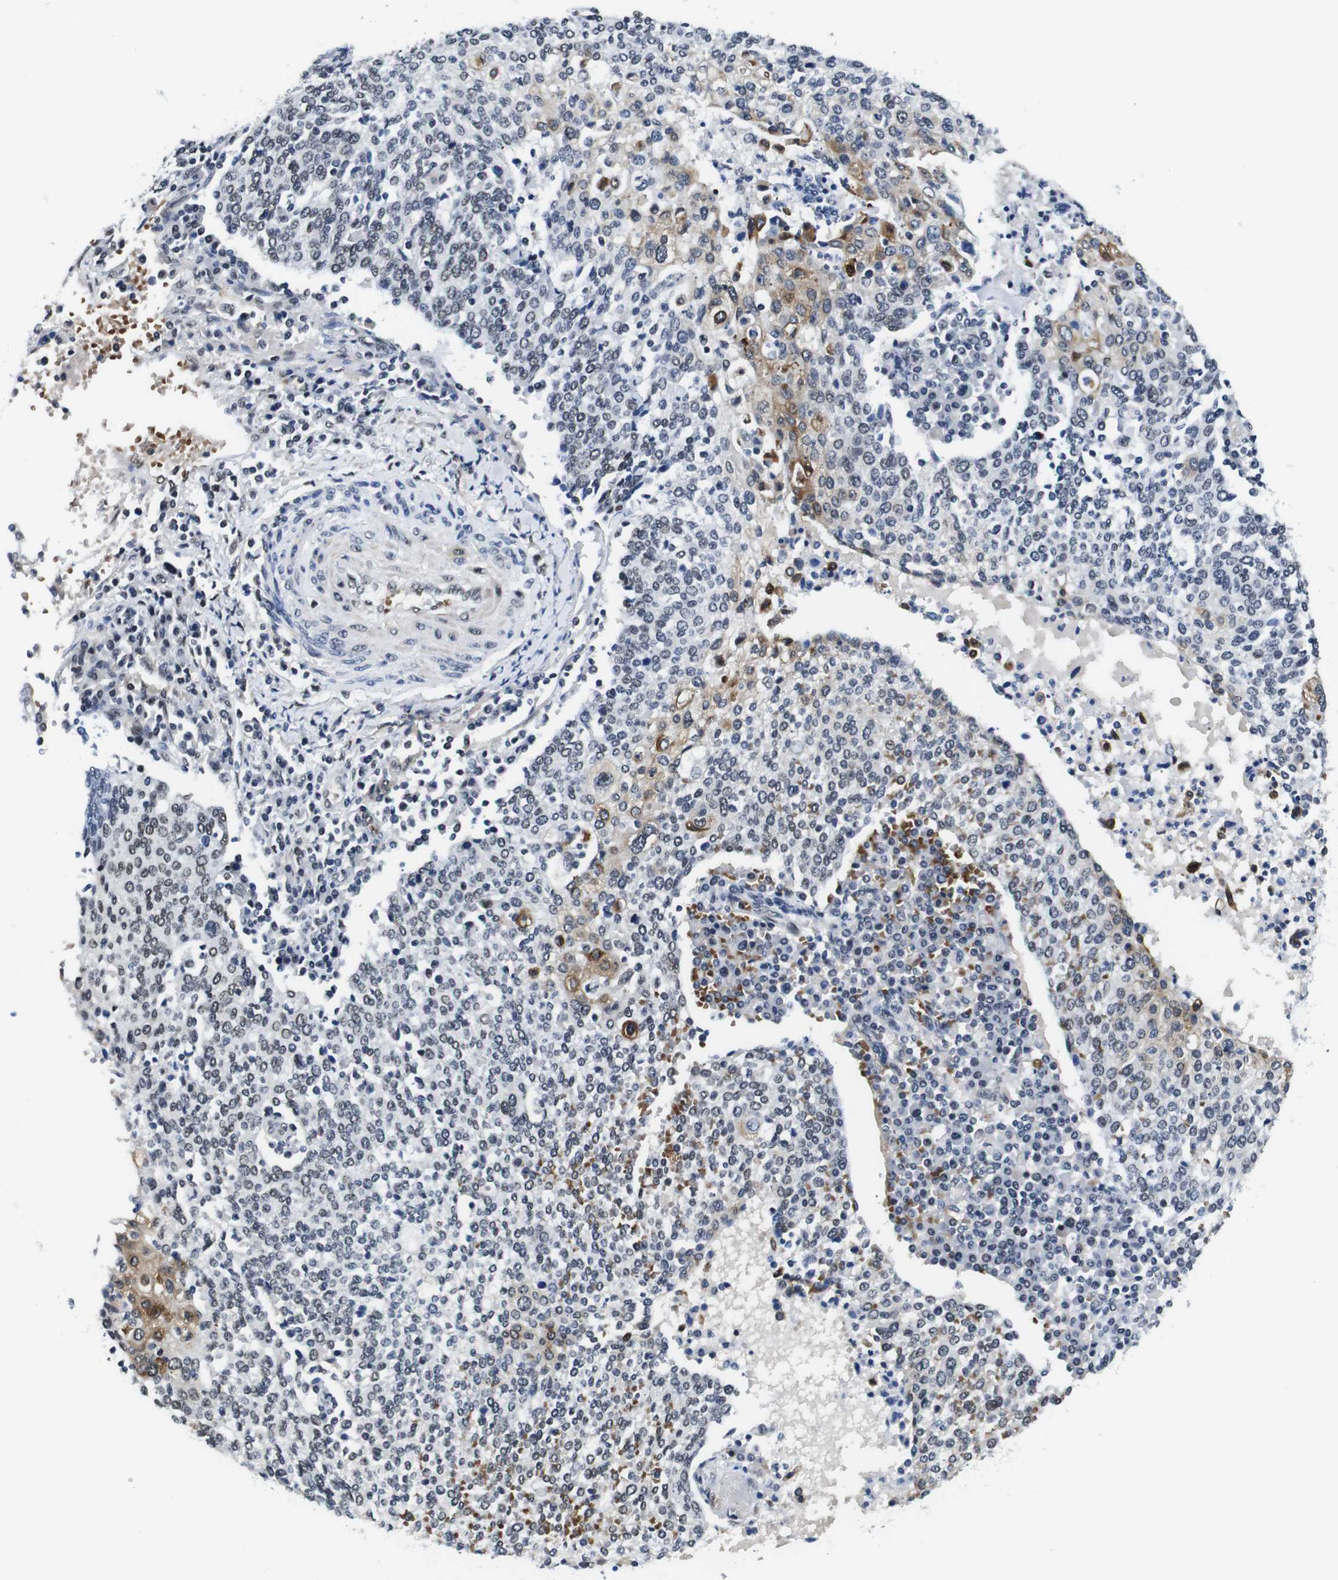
{"staining": {"intensity": "weak", "quantity": "25%-75%", "location": "nuclear"}, "tissue": "cervical cancer", "cell_type": "Tumor cells", "image_type": "cancer", "snomed": [{"axis": "morphology", "description": "Squamous cell carcinoma, NOS"}, {"axis": "topography", "description": "Cervix"}], "caption": "Human cervical cancer stained with a protein marker demonstrates weak staining in tumor cells.", "gene": "ILDR2", "patient": {"sex": "female", "age": 40}}